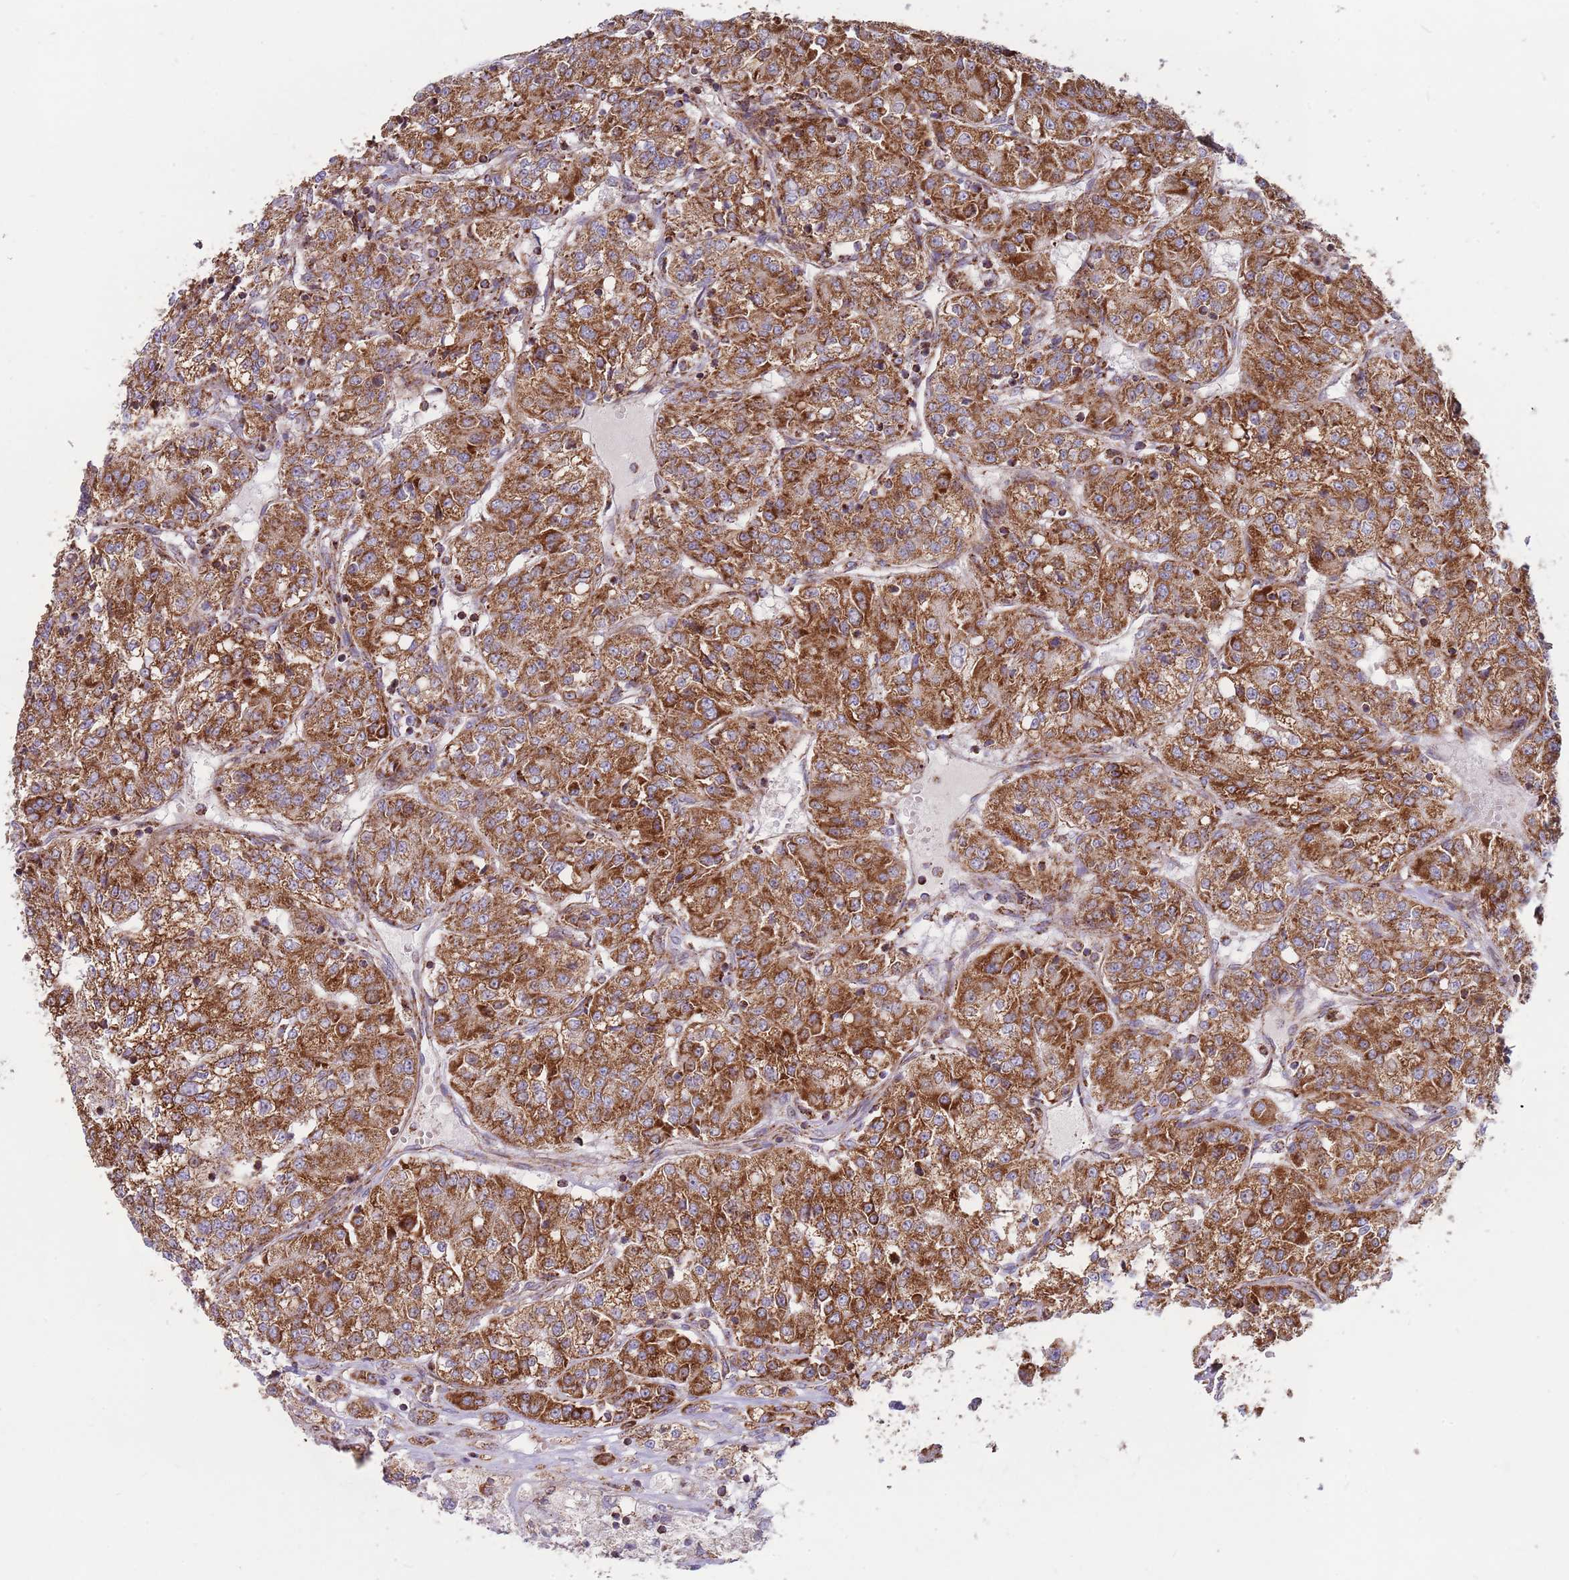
{"staining": {"intensity": "strong", "quantity": ">75%", "location": "cytoplasmic/membranous"}, "tissue": "renal cancer", "cell_type": "Tumor cells", "image_type": "cancer", "snomed": [{"axis": "morphology", "description": "Adenocarcinoma, NOS"}, {"axis": "topography", "description": "Kidney"}], "caption": "DAB immunohistochemical staining of adenocarcinoma (renal) reveals strong cytoplasmic/membranous protein staining in about >75% of tumor cells.", "gene": "ATP5PD", "patient": {"sex": "female", "age": 63}}